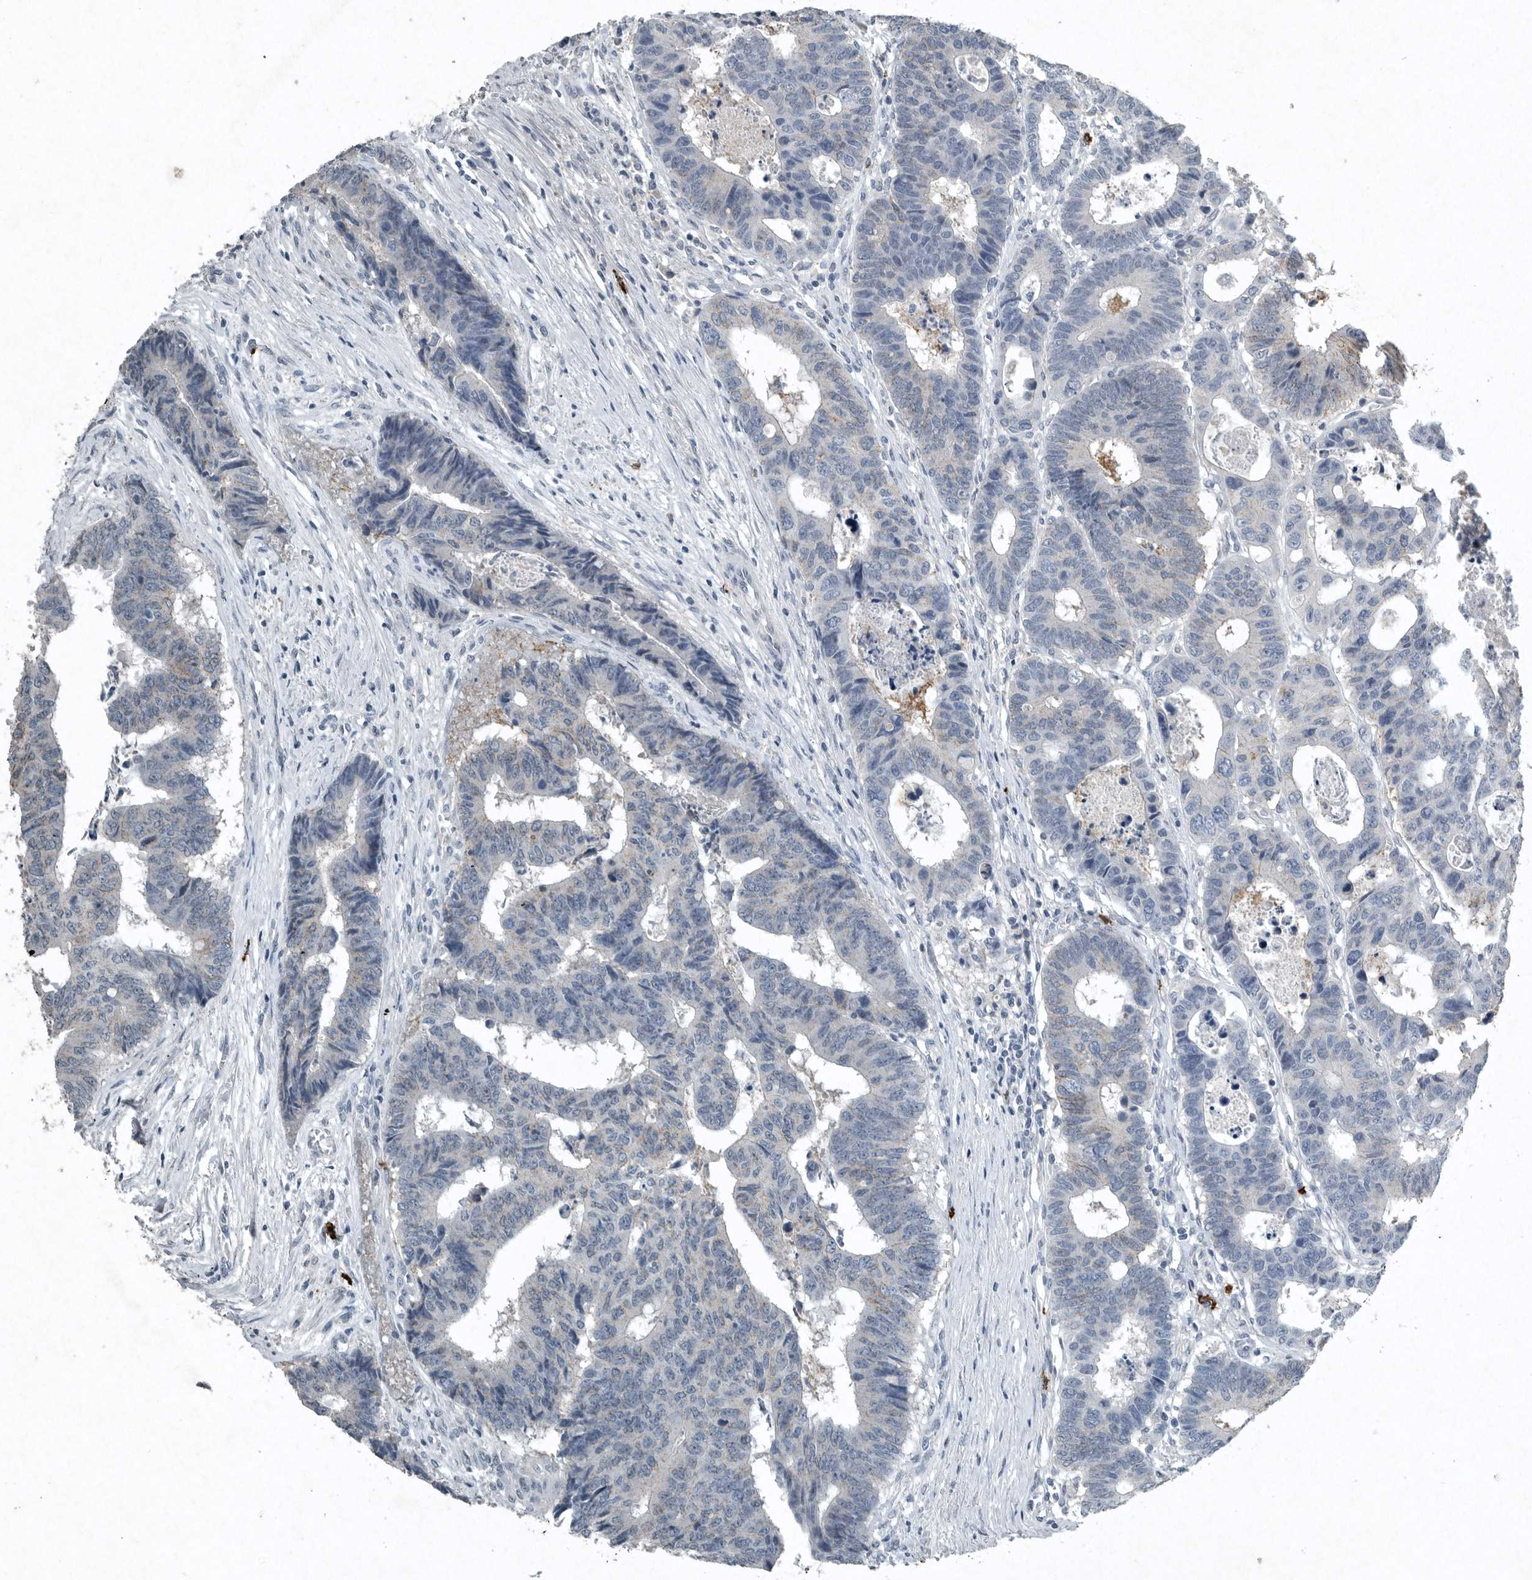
{"staining": {"intensity": "negative", "quantity": "none", "location": "none"}, "tissue": "colorectal cancer", "cell_type": "Tumor cells", "image_type": "cancer", "snomed": [{"axis": "morphology", "description": "Adenocarcinoma, NOS"}, {"axis": "topography", "description": "Rectum"}], "caption": "DAB immunohistochemical staining of colorectal cancer (adenocarcinoma) demonstrates no significant positivity in tumor cells. The staining is performed using DAB brown chromogen with nuclei counter-stained in using hematoxylin.", "gene": "IL20", "patient": {"sex": "male", "age": 84}}